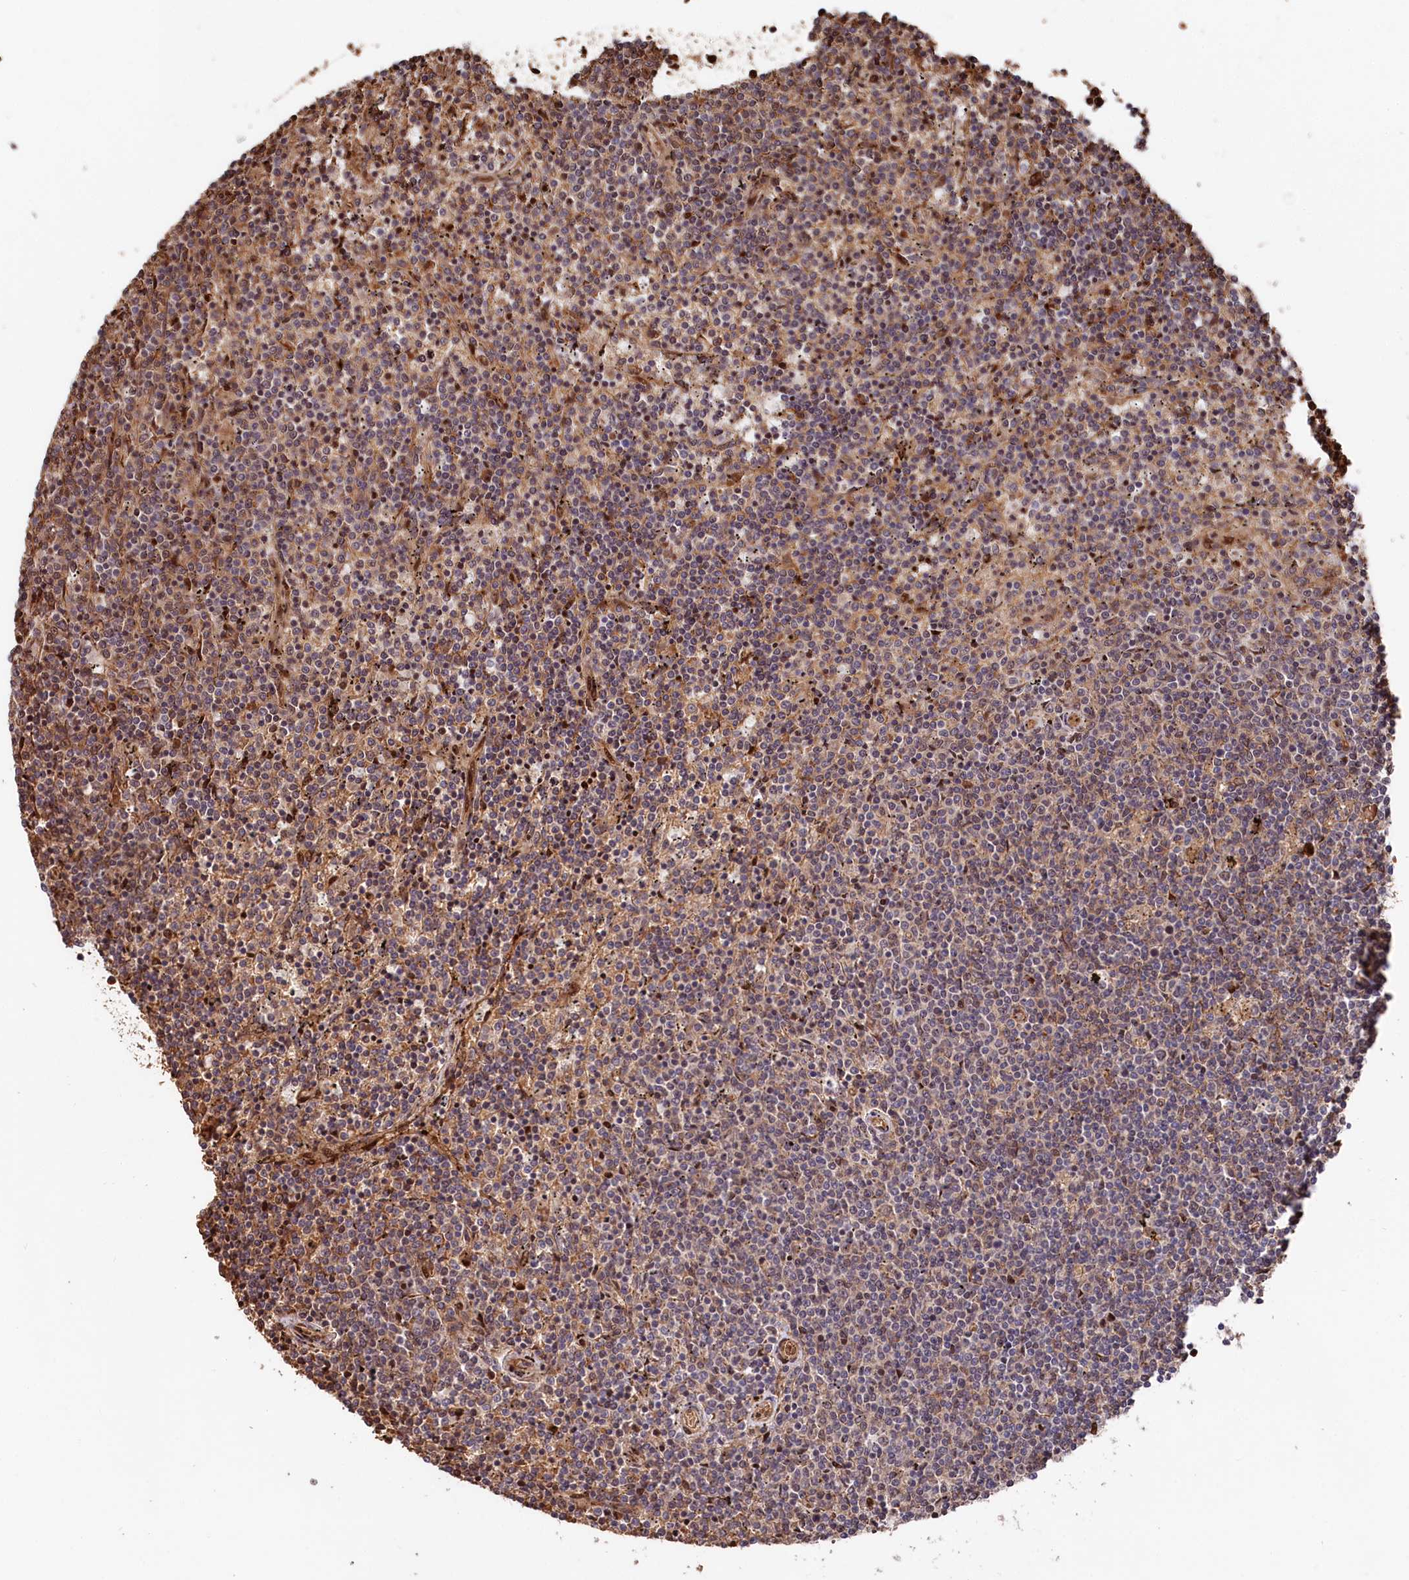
{"staining": {"intensity": "weak", "quantity": "25%-75%", "location": "cytoplasmic/membranous"}, "tissue": "lymphoma", "cell_type": "Tumor cells", "image_type": "cancer", "snomed": [{"axis": "morphology", "description": "Malignant lymphoma, non-Hodgkin's type, Low grade"}, {"axis": "topography", "description": "Spleen"}], "caption": "DAB (3,3'-diaminobenzidine) immunohistochemical staining of low-grade malignant lymphoma, non-Hodgkin's type exhibits weak cytoplasmic/membranous protein staining in approximately 25%-75% of tumor cells.", "gene": "TNKS1BP1", "patient": {"sex": "female", "age": 50}}